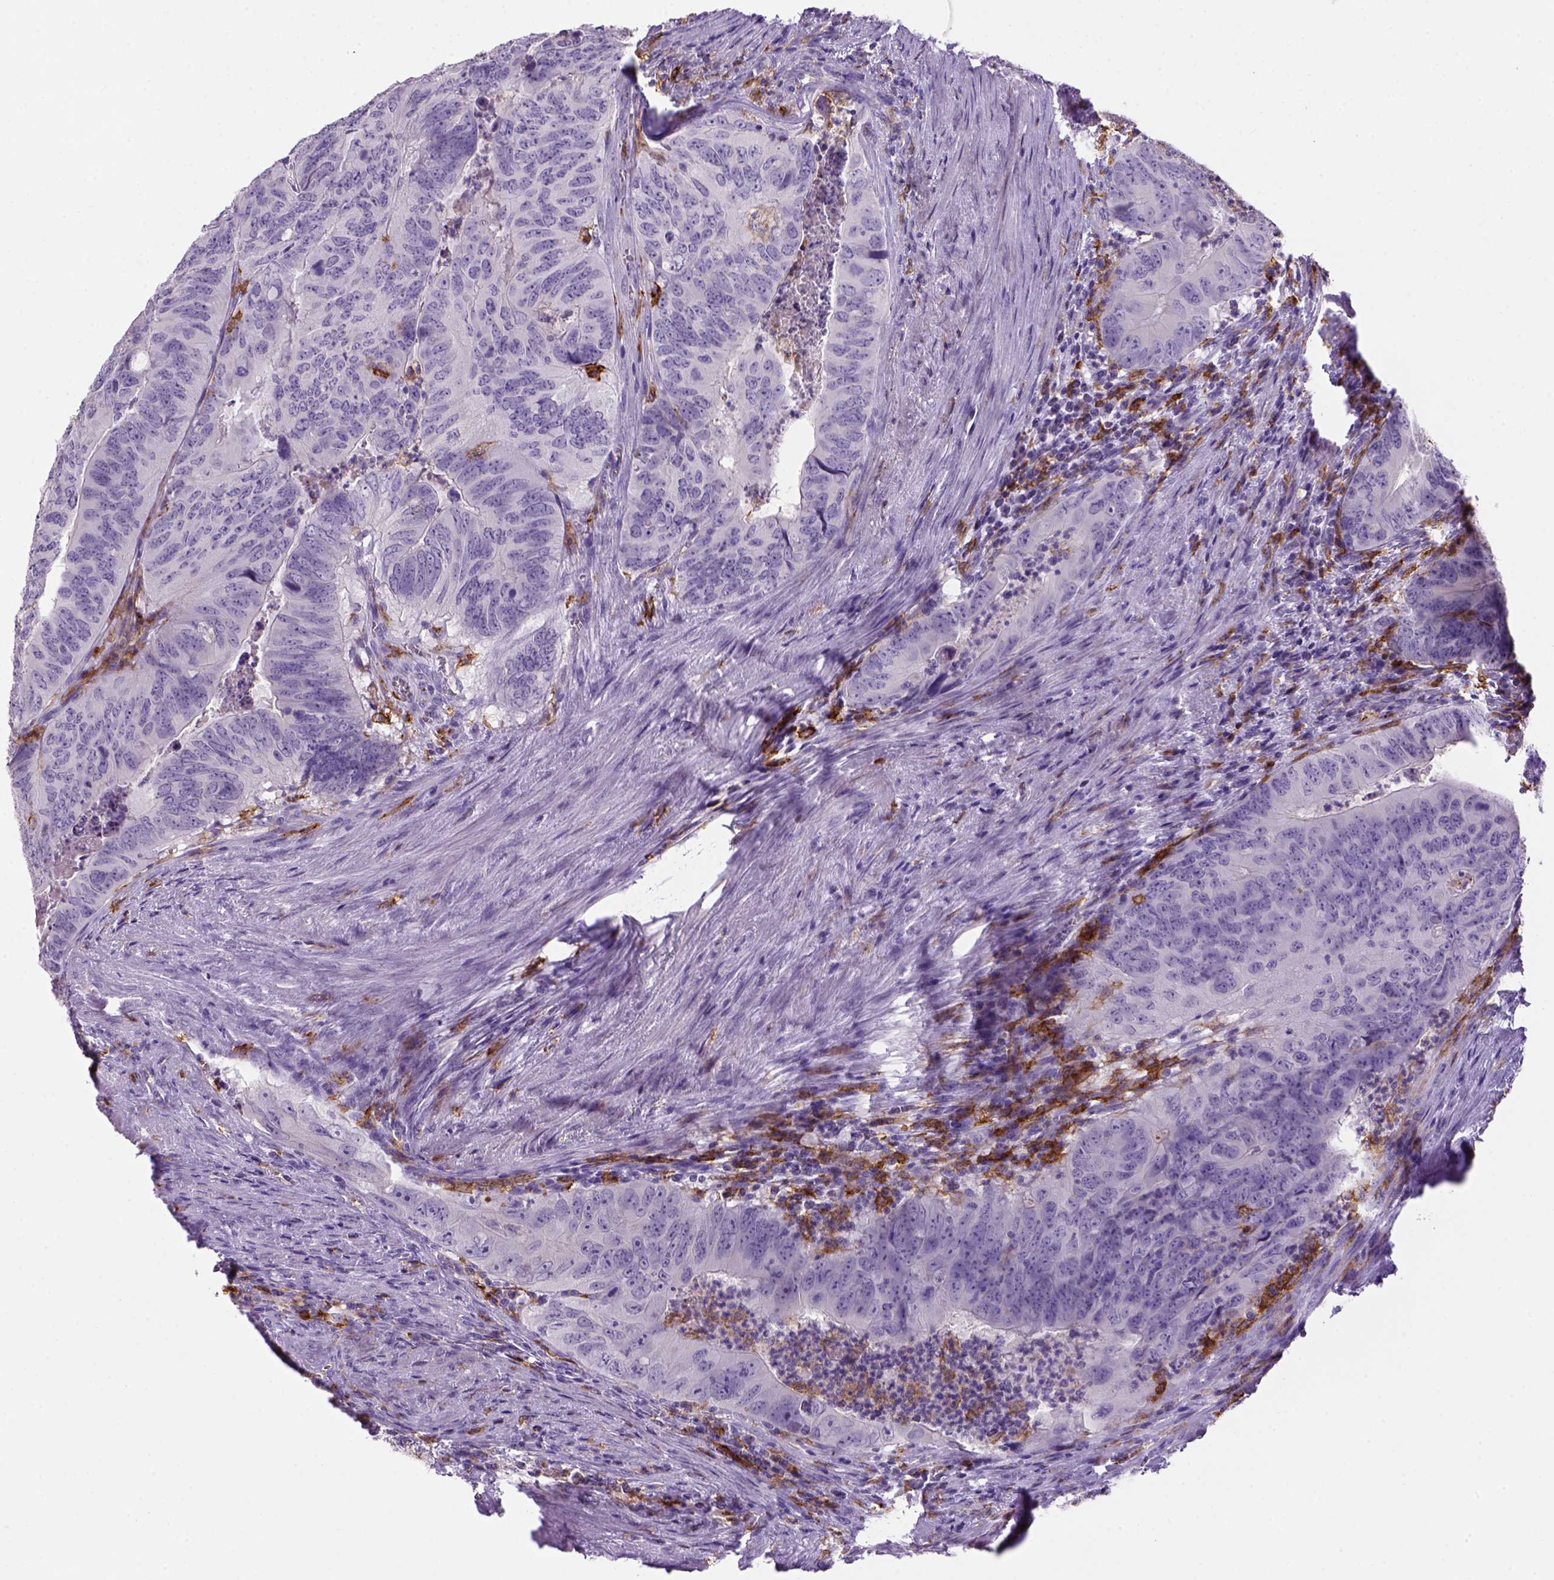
{"staining": {"intensity": "negative", "quantity": "none", "location": "none"}, "tissue": "colorectal cancer", "cell_type": "Tumor cells", "image_type": "cancer", "snomed": [{"axis": "morphology", "description": "Adenocarcinoma, NOS"}, {"axis": "topography", "description": "Colon"}], "caption": "The image reveals no significant staining in tumor cells of colorectal adenocarcinoma.", "gene": "CD14", "patient": {"sex": "male", "age": 79}}